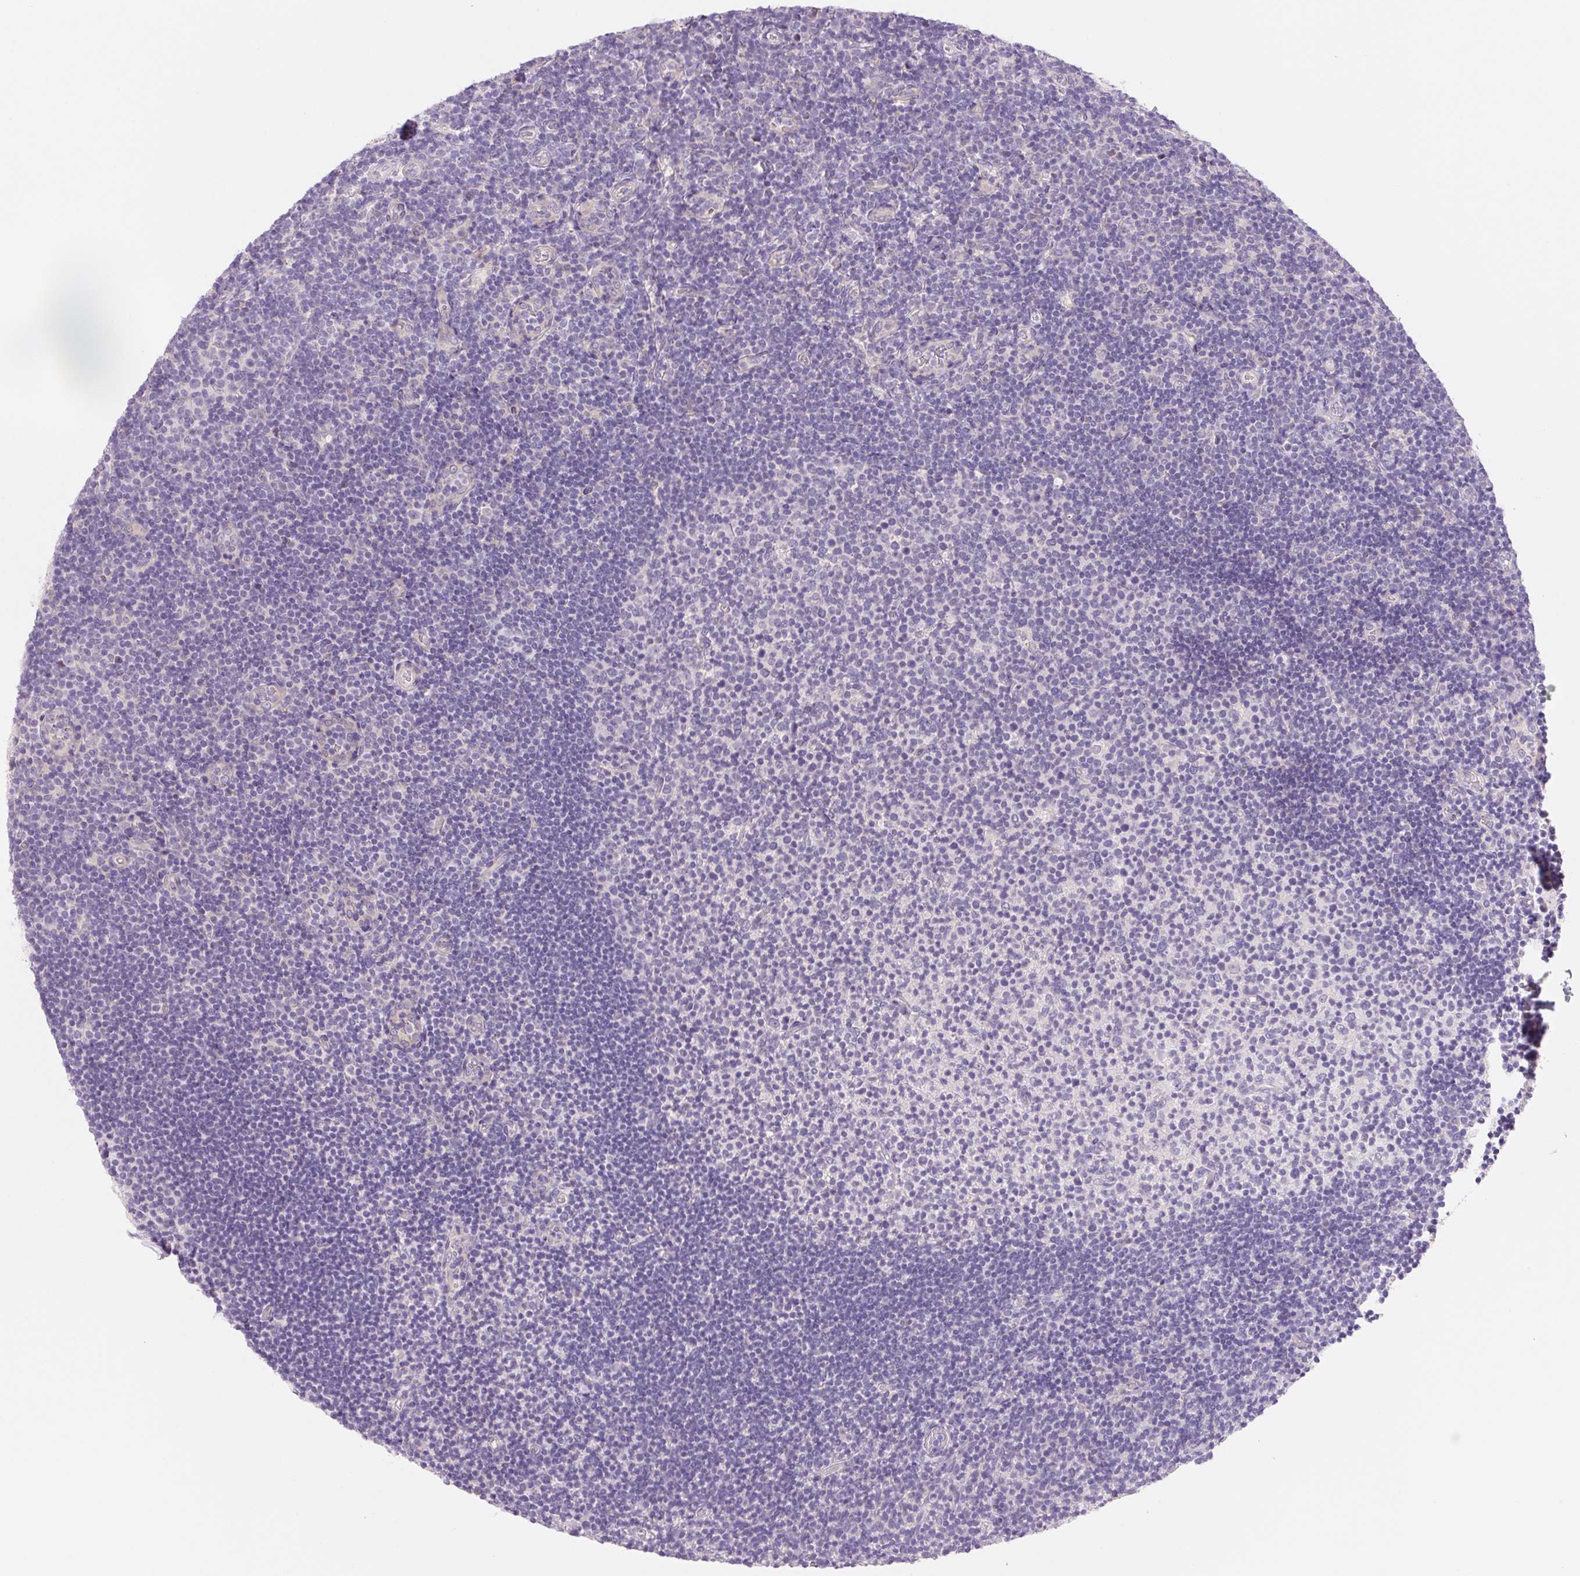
{"staining": {"intensity": "negative", "quantity": "none", "location": "none"}, "tissue": "tonsil", "cell_type": "Germinal center cells", "image_type": "normal", "snomed": [{"axis": "morphology", "description": "Normal tissue, NOS"}, {"axis": "topography", "description": "Tonsil"}], "caption": "This image is of unremarkable tonsil stained with immunohistochemistry (IHC) to label a protein in brown with the nuclei are counter-stained blue. There is no positivity in germinal center cells.", "gene": "CTNND2", "patient": {"sex": "female", "age": 10}}